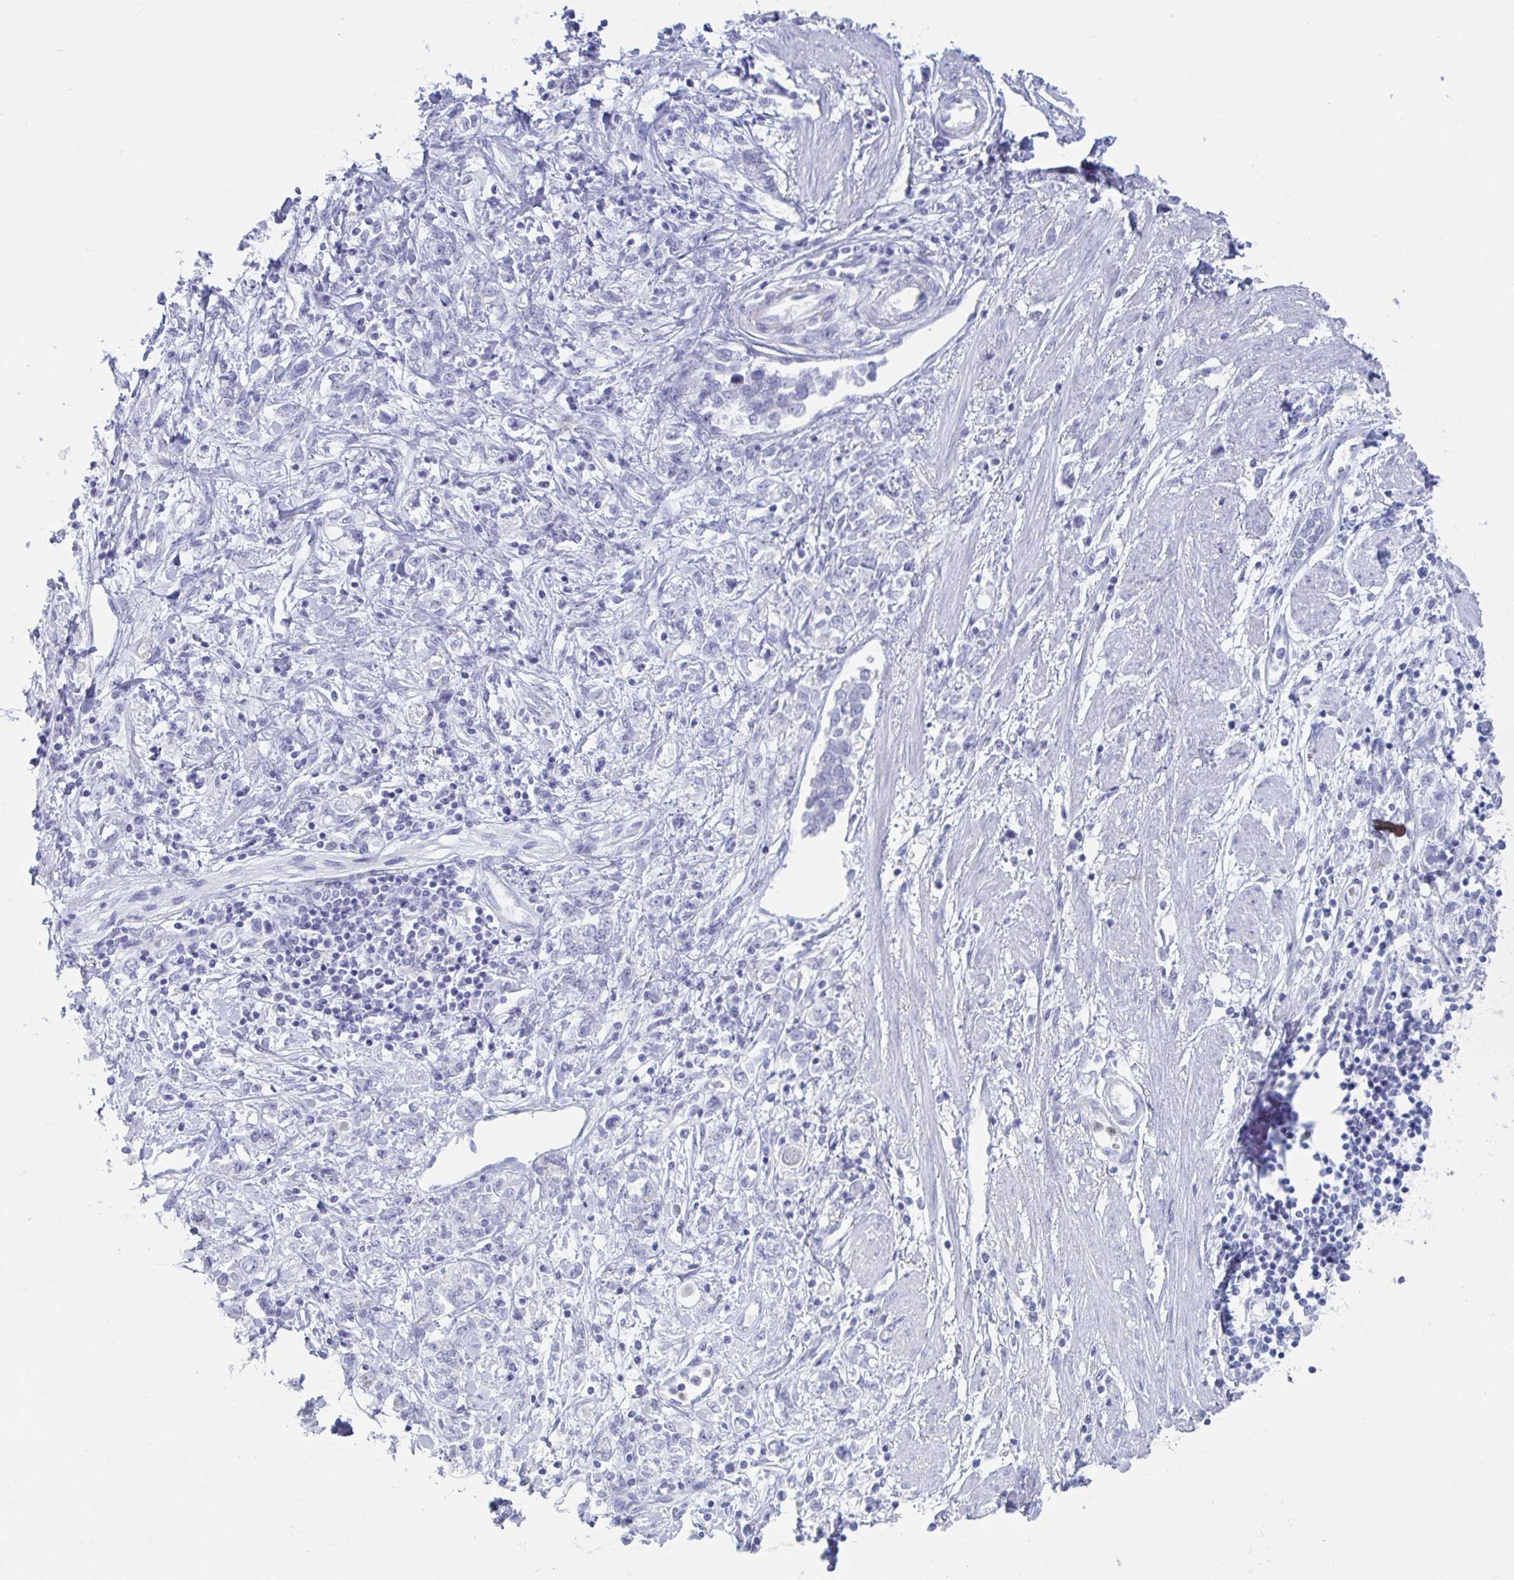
{"staining": {"intensity": "negative", "quantity": "none", "location": "none"}, "tissue": "stomach cancer", "cell_type": "Tumor cells", "image_type": "cancer", "snomed": [{"axis": "morphology", "description": "Adenocarcinoma, NOS"}, {"axis": "topography", "description": "Stomach"}], "caption": "DAB immunohistochemical staining of human stomach cancer shows no significant expression in tumor cells.", "gene": "CYP4F11", "patient": {"sex": "female", "age": 76}}